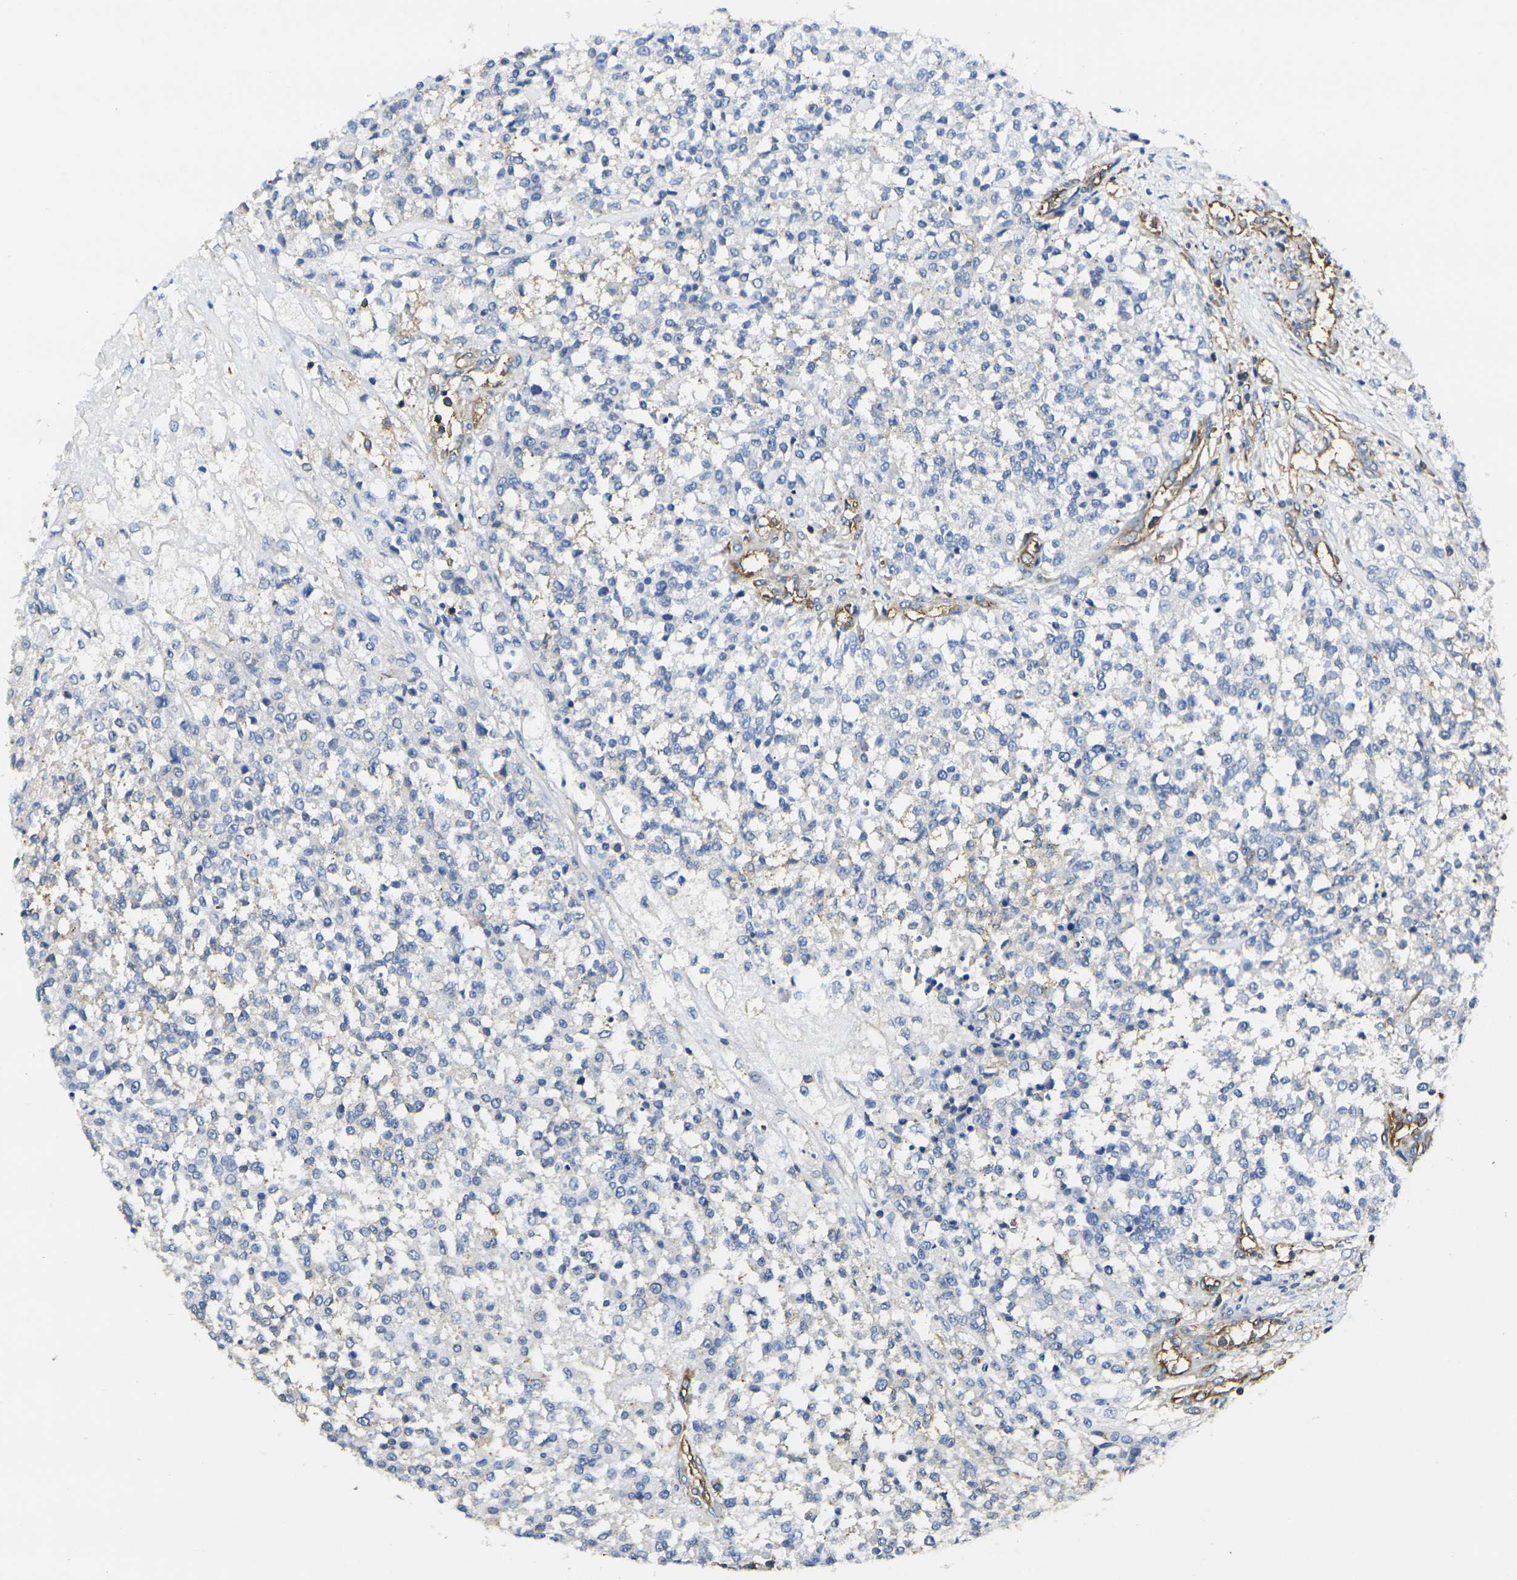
{"staining": {"intensity": "negative", "quantity": "none", "location": "none"}, "tissue": "testis cancer", "cell_type": "Tumor cells", "image_type": "cancer", "snomed": [{"axis": "morphology", "description": "Seminoma, NOS"}, {"axis": "topography", "description": "Testis"}], "caption": "Immunohistochemical staining of seminoma (testis) shows no significant expression in tumor cells. (Brightfield microscopy of DAB IHC at high magnification).", "gene": "FAM110D", "patient": {"sex": "male", "age": 59}}